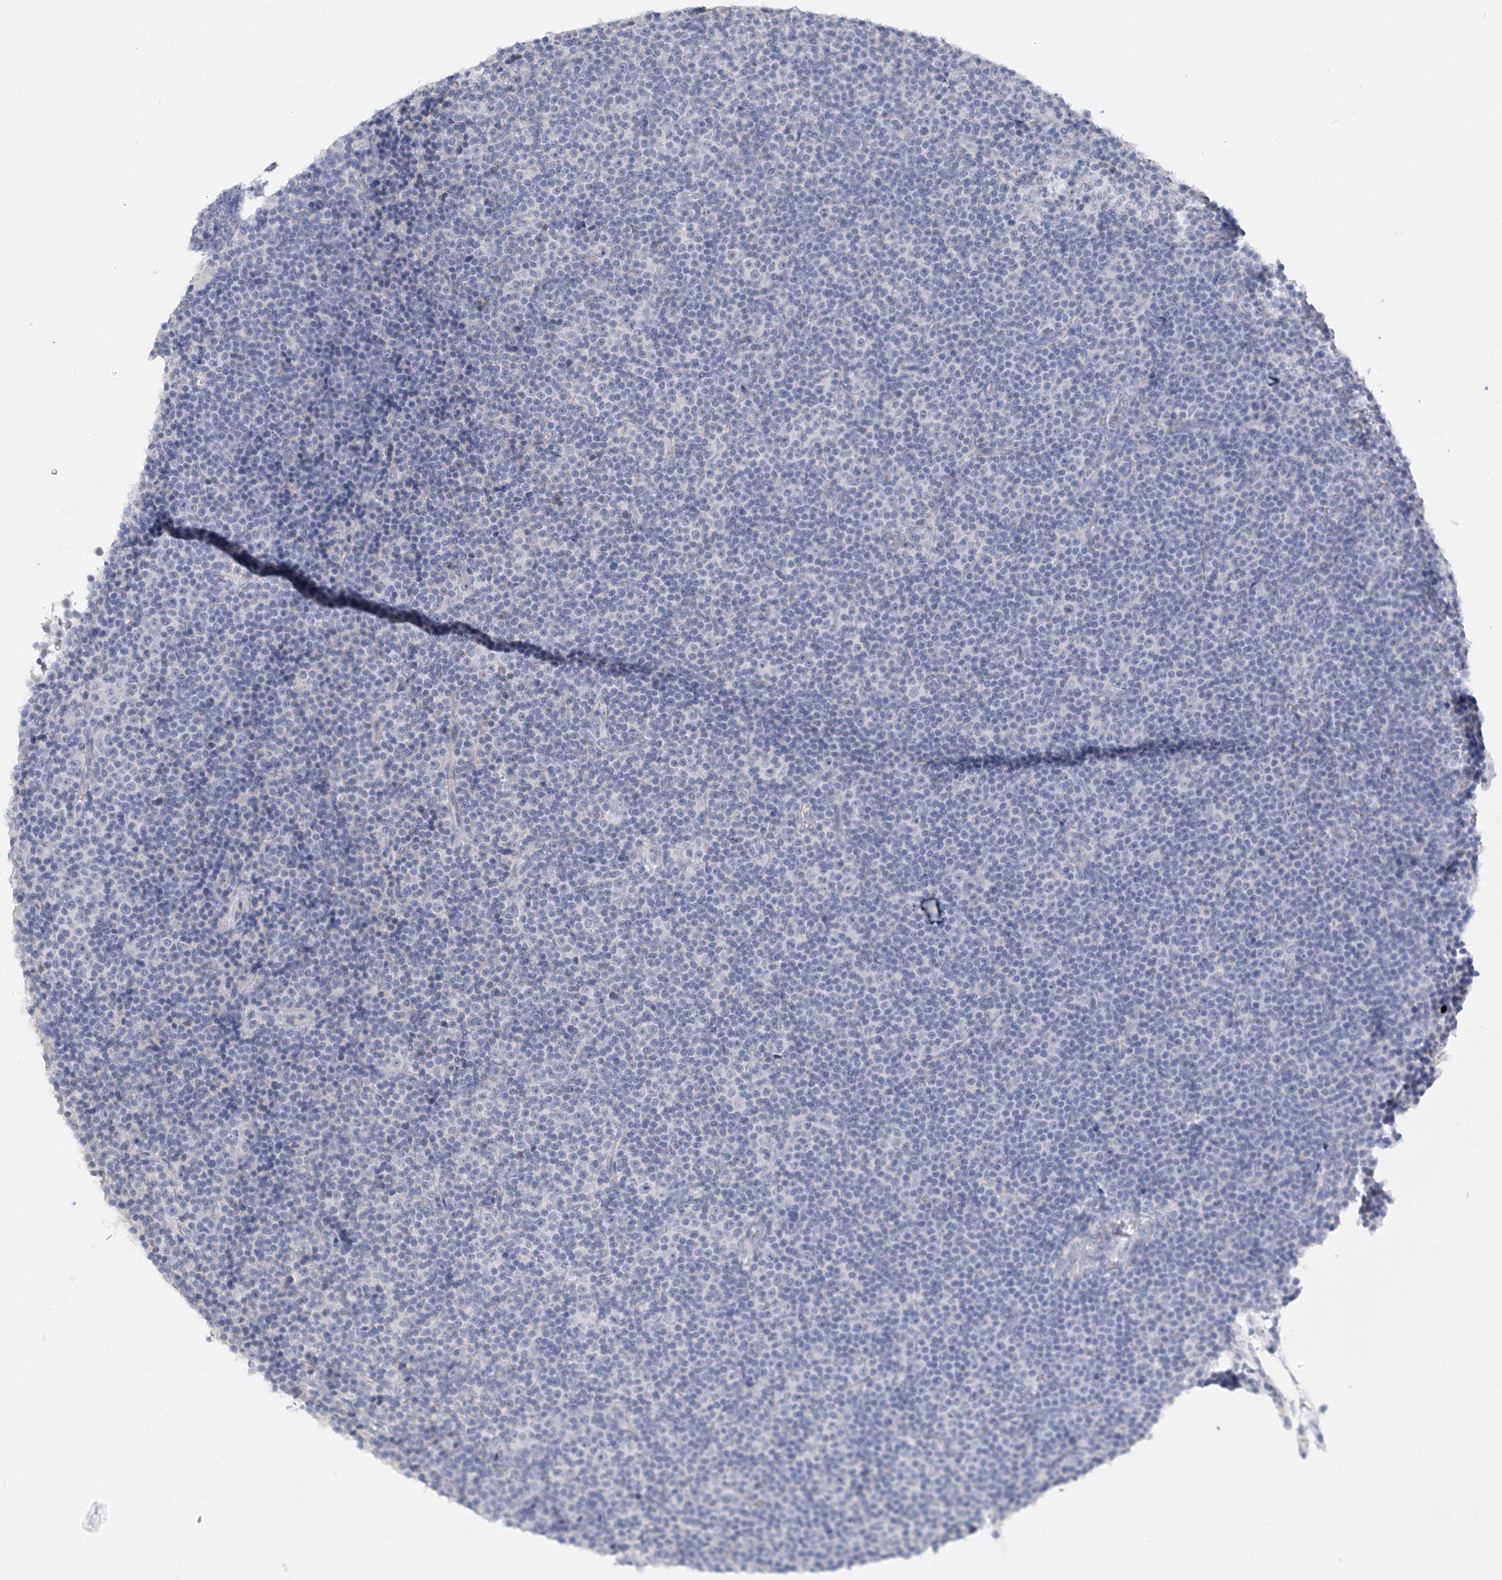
{"staining": {"intensity": "negative", "quantity": "none", "location": "none"}, "tissue": "lymphoma", "cell_type": "Tumor cells", "image_type": "cancer", "snomed": [{"axis": "morphology", "description": "Malignant lymphoma, non-Hodgkin's type, Low grade"}, {"axis": "topography", "description": "Lymph node"}], "caption": "Protein analysis of lymphoma exhibits no significant expression in tumor cells.", "gene": "C11orf58", "patient": {"sex": "female", "age": 67}}